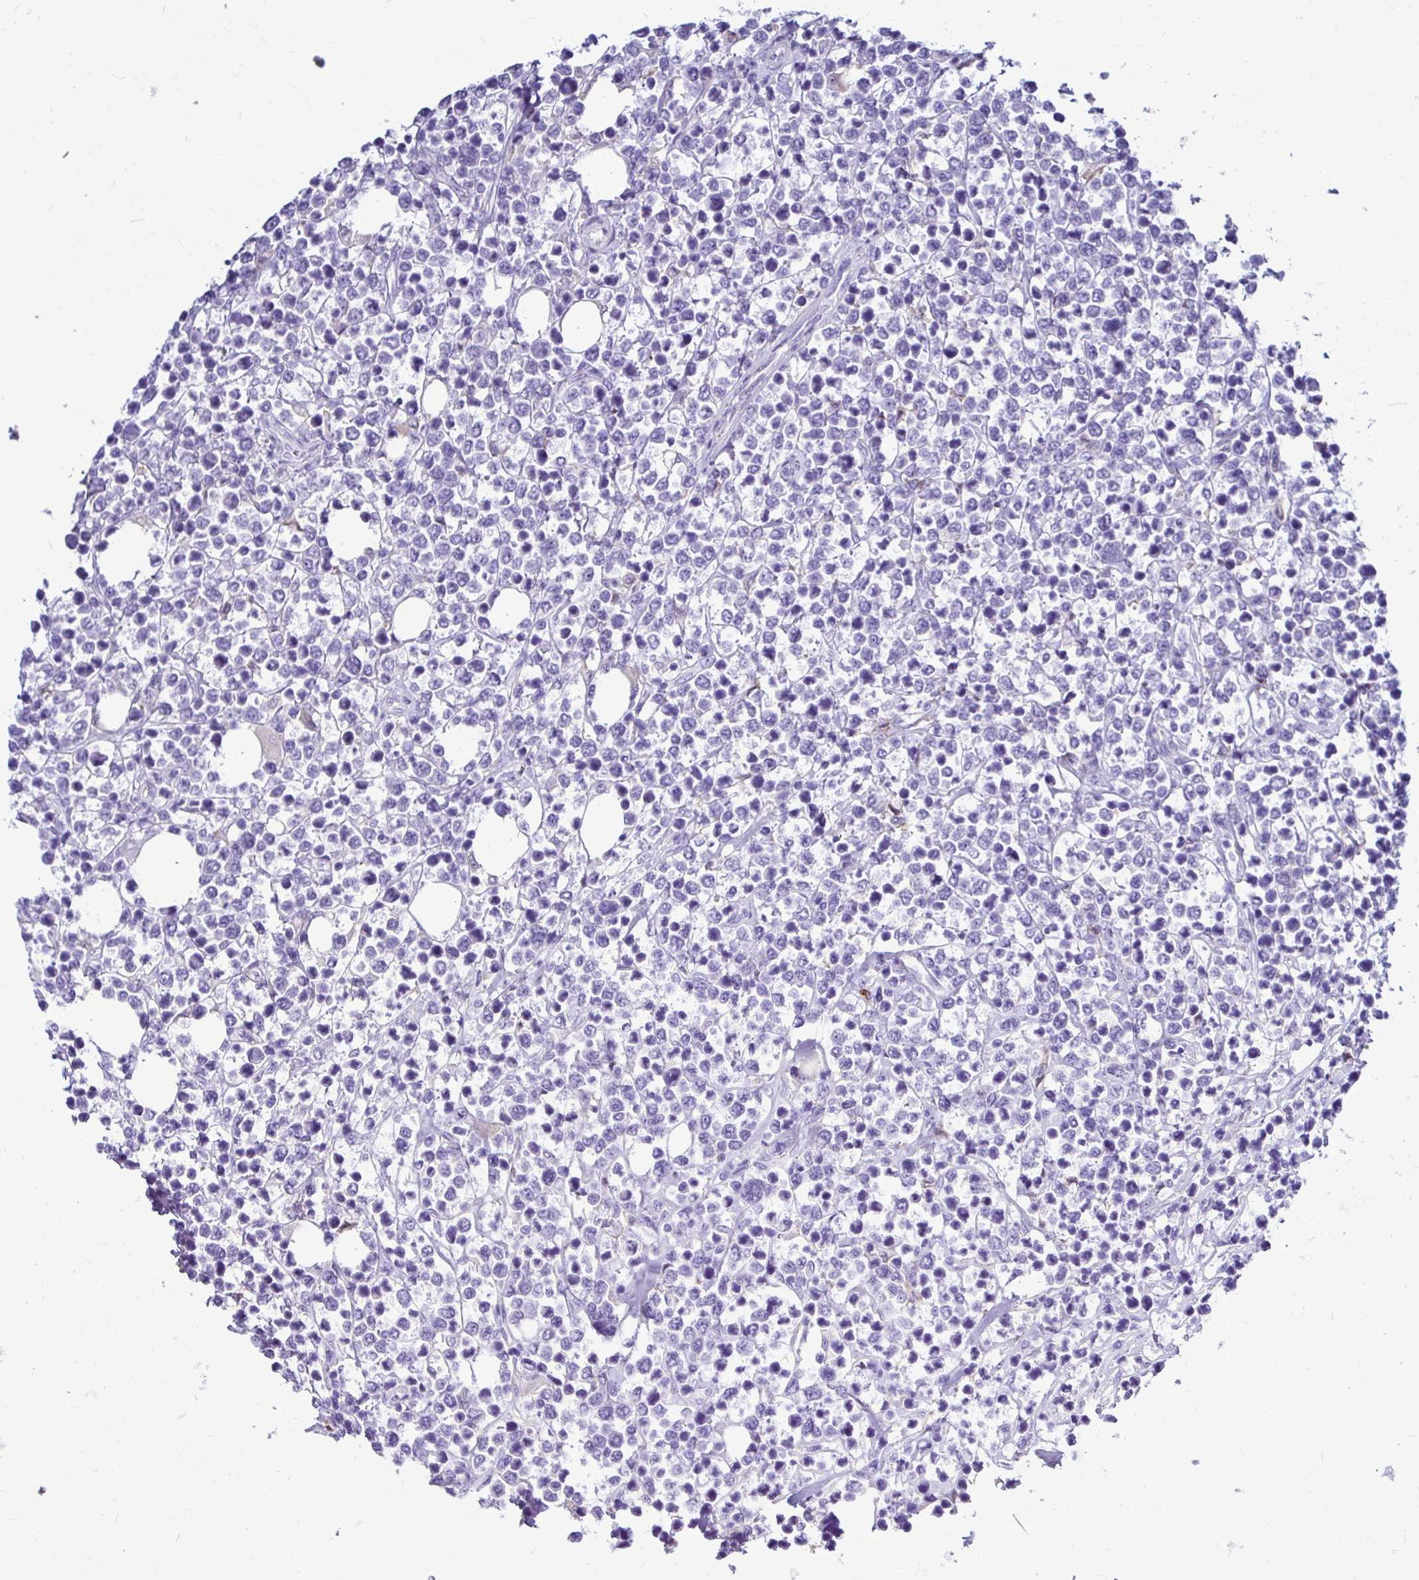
{"staining": {"intensity": "negative", "quantity": "none", "location": "none"}, "tissue": "lymphoma", "cell_type": "Tumor cells", "image_type": "cancer", "snomed": [{"axis": "morphology", "description": "Malignant lymphoma, non-Hodgkin's type, Low grade"}, {"axis": "topography", "description": "Lymph node"}], "caption": "Histopathology image shows no protein positivity in tumor cells of lymphoma tissue.", "gene": "IDH1", "patient": {"sex": "male", "age": 60}}